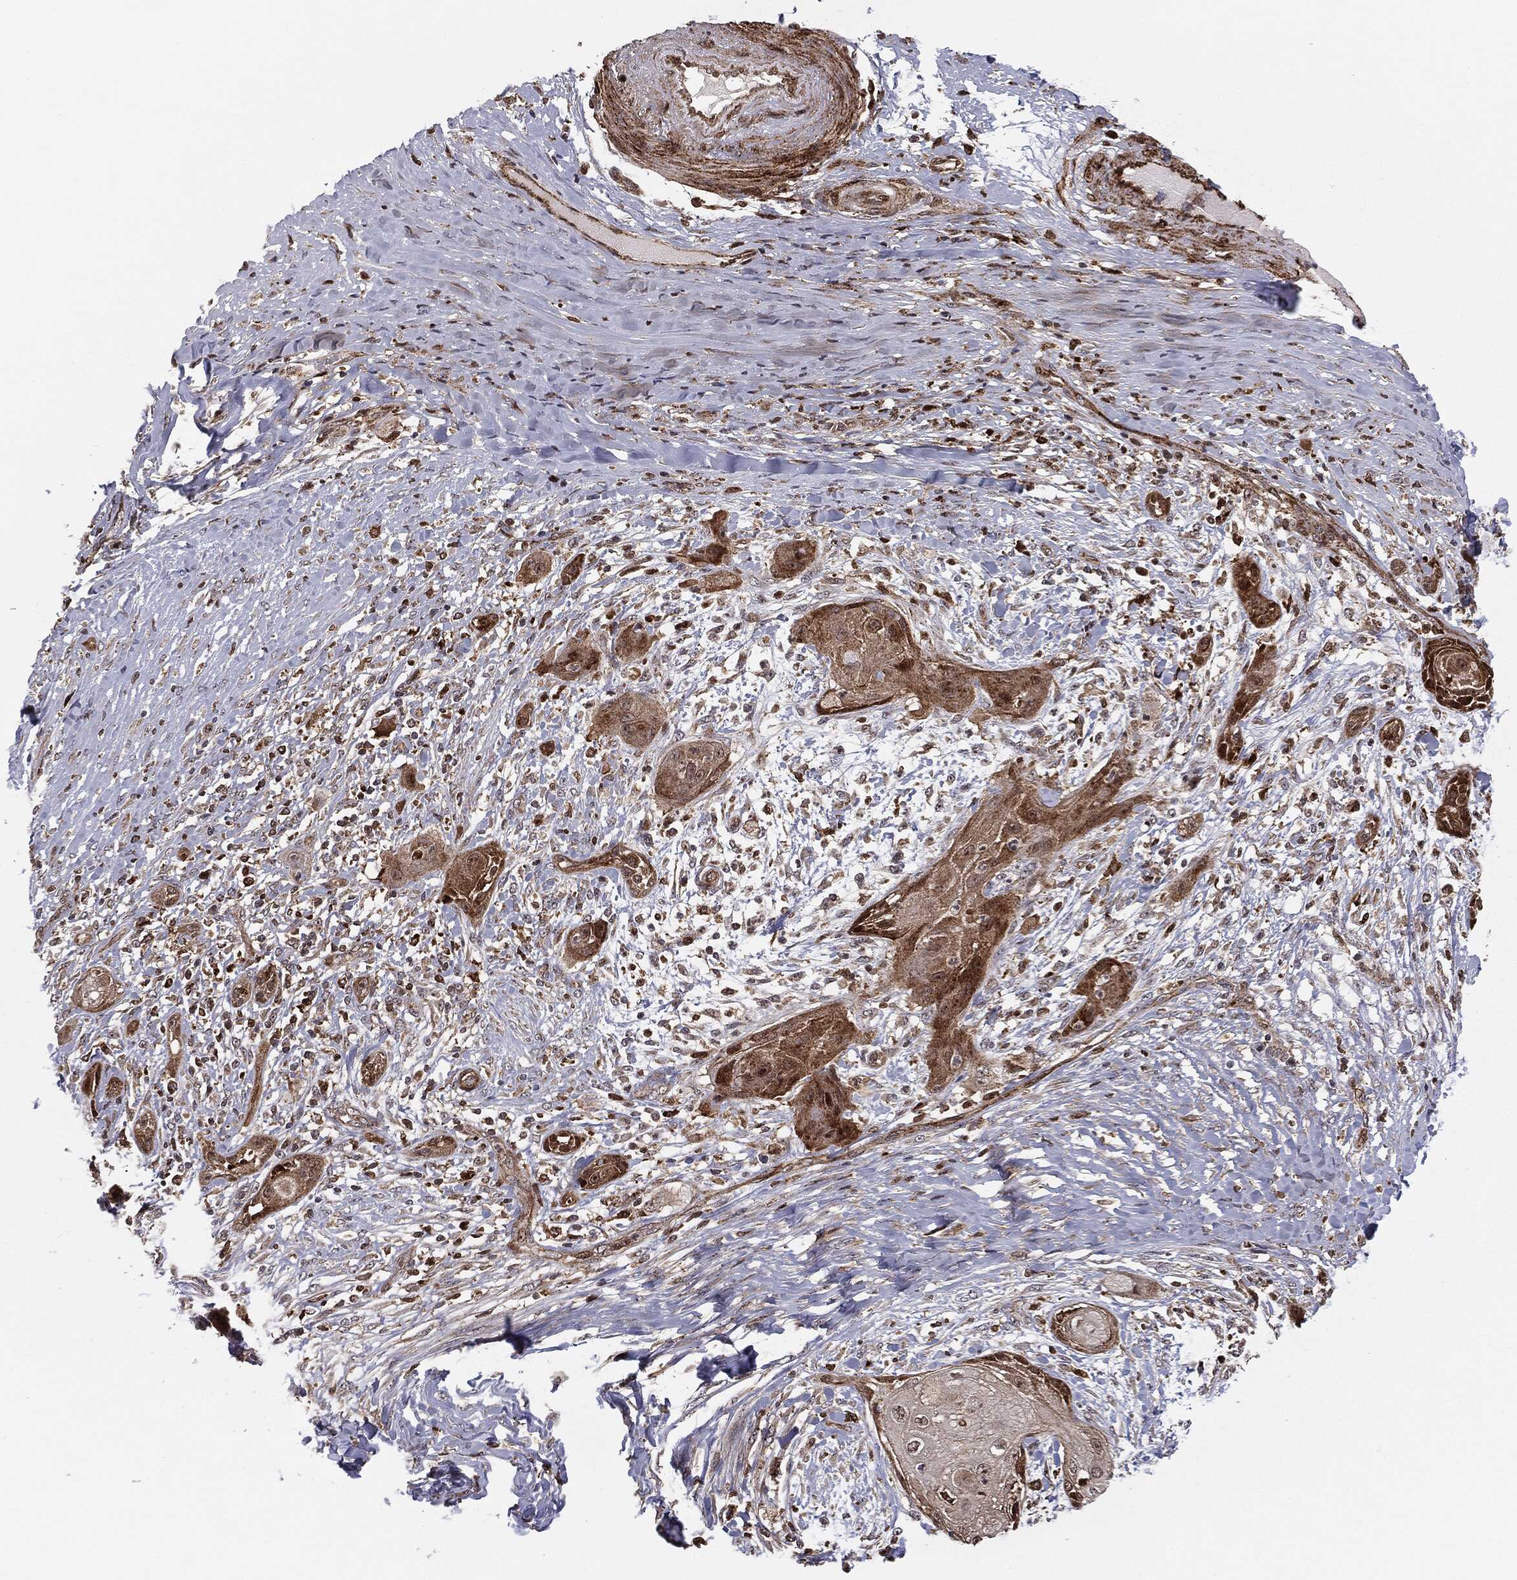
{"staining": {"intensity": "moderate", "quantity": ">75%", "location": "cytoplasmic/membranous"}, "tissue": "skin cancer", "cell_type": "Tumor cells", "image_type": "cancer", "snomed": [{"axis": "morphology", "description": "Squamous cell carcinoma, NOS"}, {"axis": "topography", "description": "Skin"}], "caption": "Skin cancer (squamous cell carcinoma) was stained to show a protein in brown. There is medium levels of moderate cytoplasmic/membranous expression in approximately >75% of tumor cells.", "gene": "PTEN", "patient": {"sex": "male", "age": 62}}